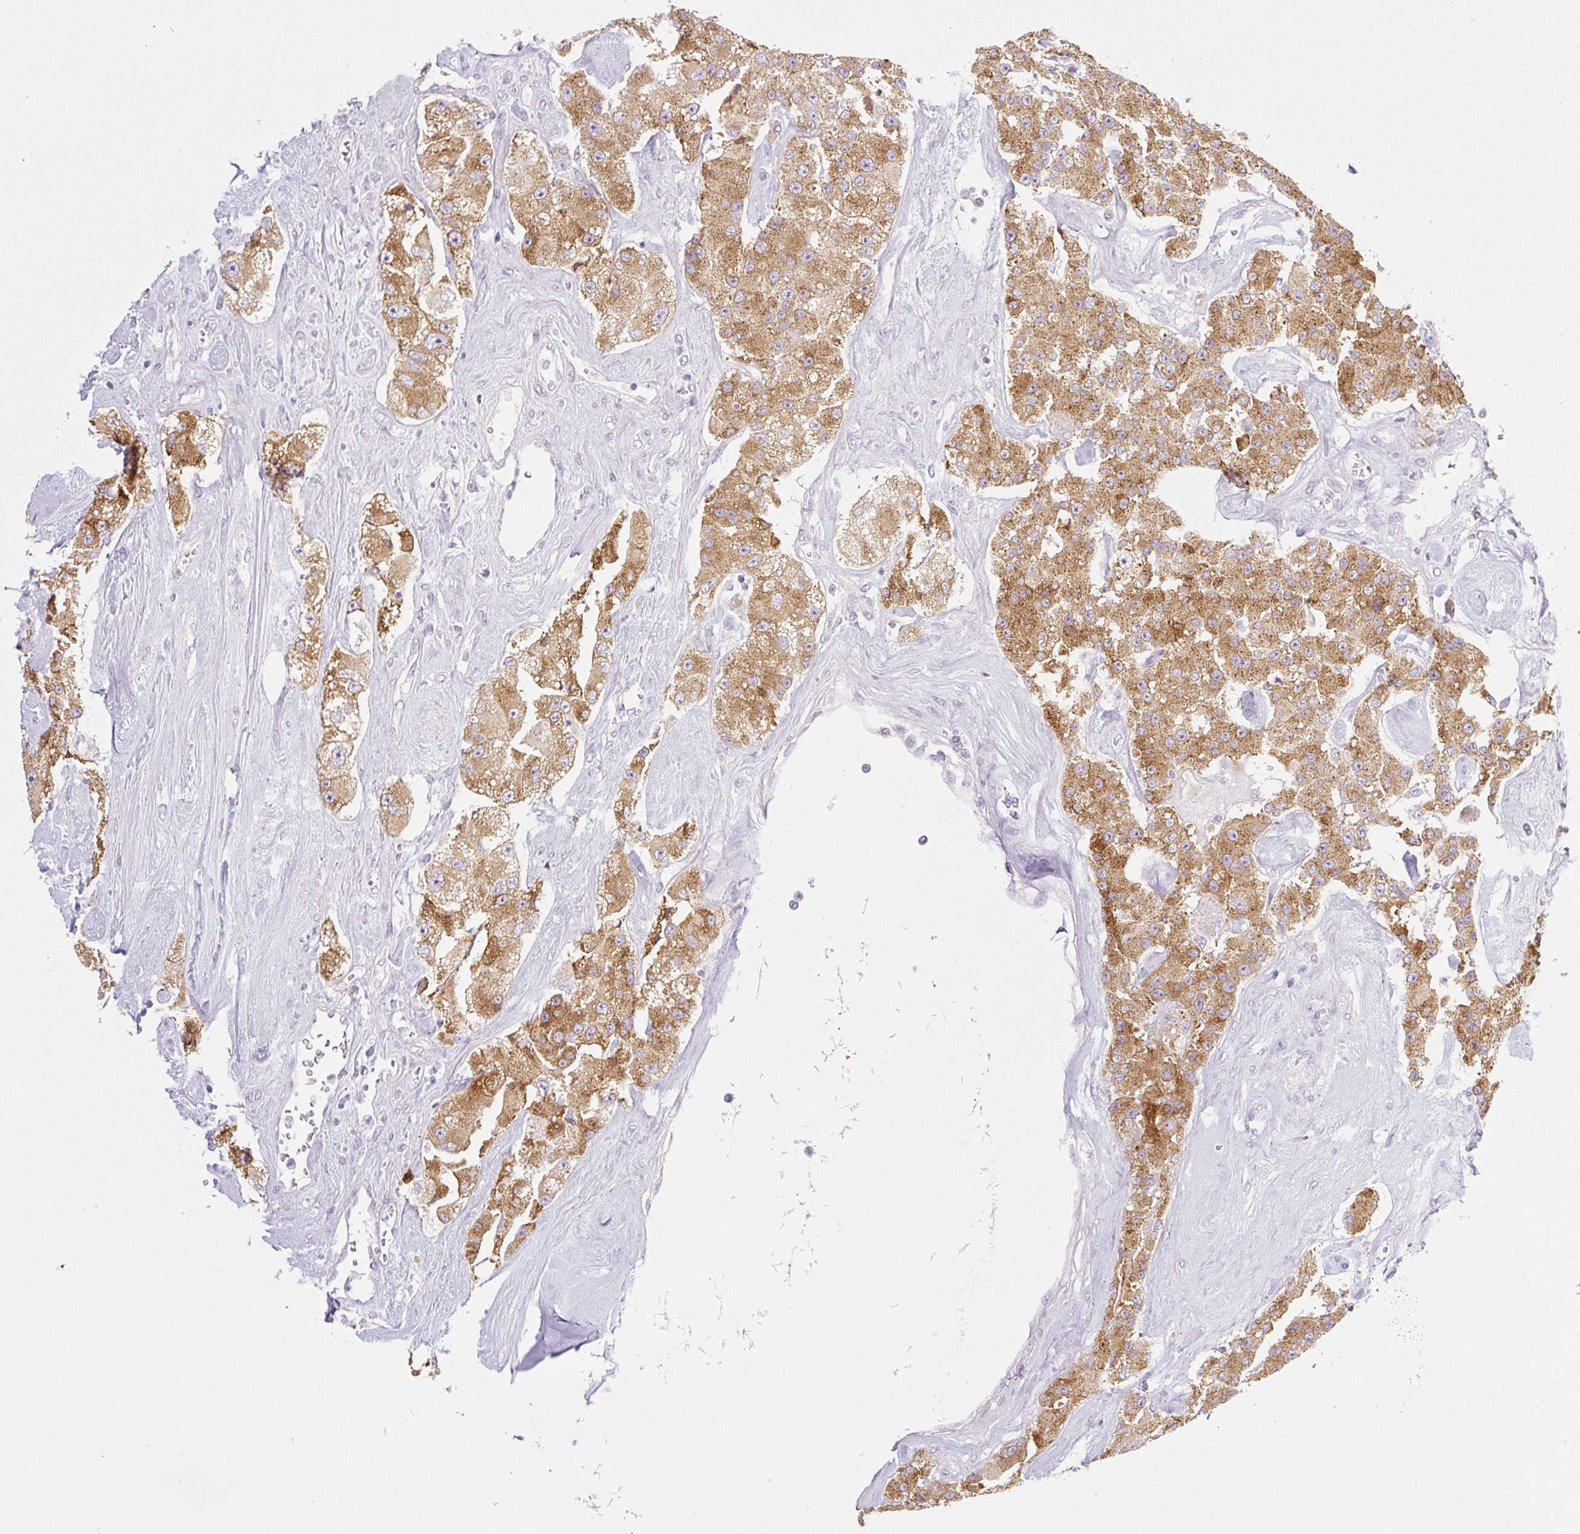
{"staining": {"intensity": "strong", "quantity": ">75%", "location": "cytoplasmic/membranous"}, "tissue": "carcinoid", "cell_type": "Tumor cells", "image_type": "cancer", "snomed": [{"axis": "morphology", "description": "Carcinoid, malignant, NOS"}, {"axis": "topography", "description": "Pancreas"}], "caption": "Carcinoid (malignant) stained with immunohistochemistry (IHC) displays strong cytoplasmic/membranous staining in about >75% of tumor cells.", "gene": "MIA2", "patient": {"sex": "male", "age": 41}}